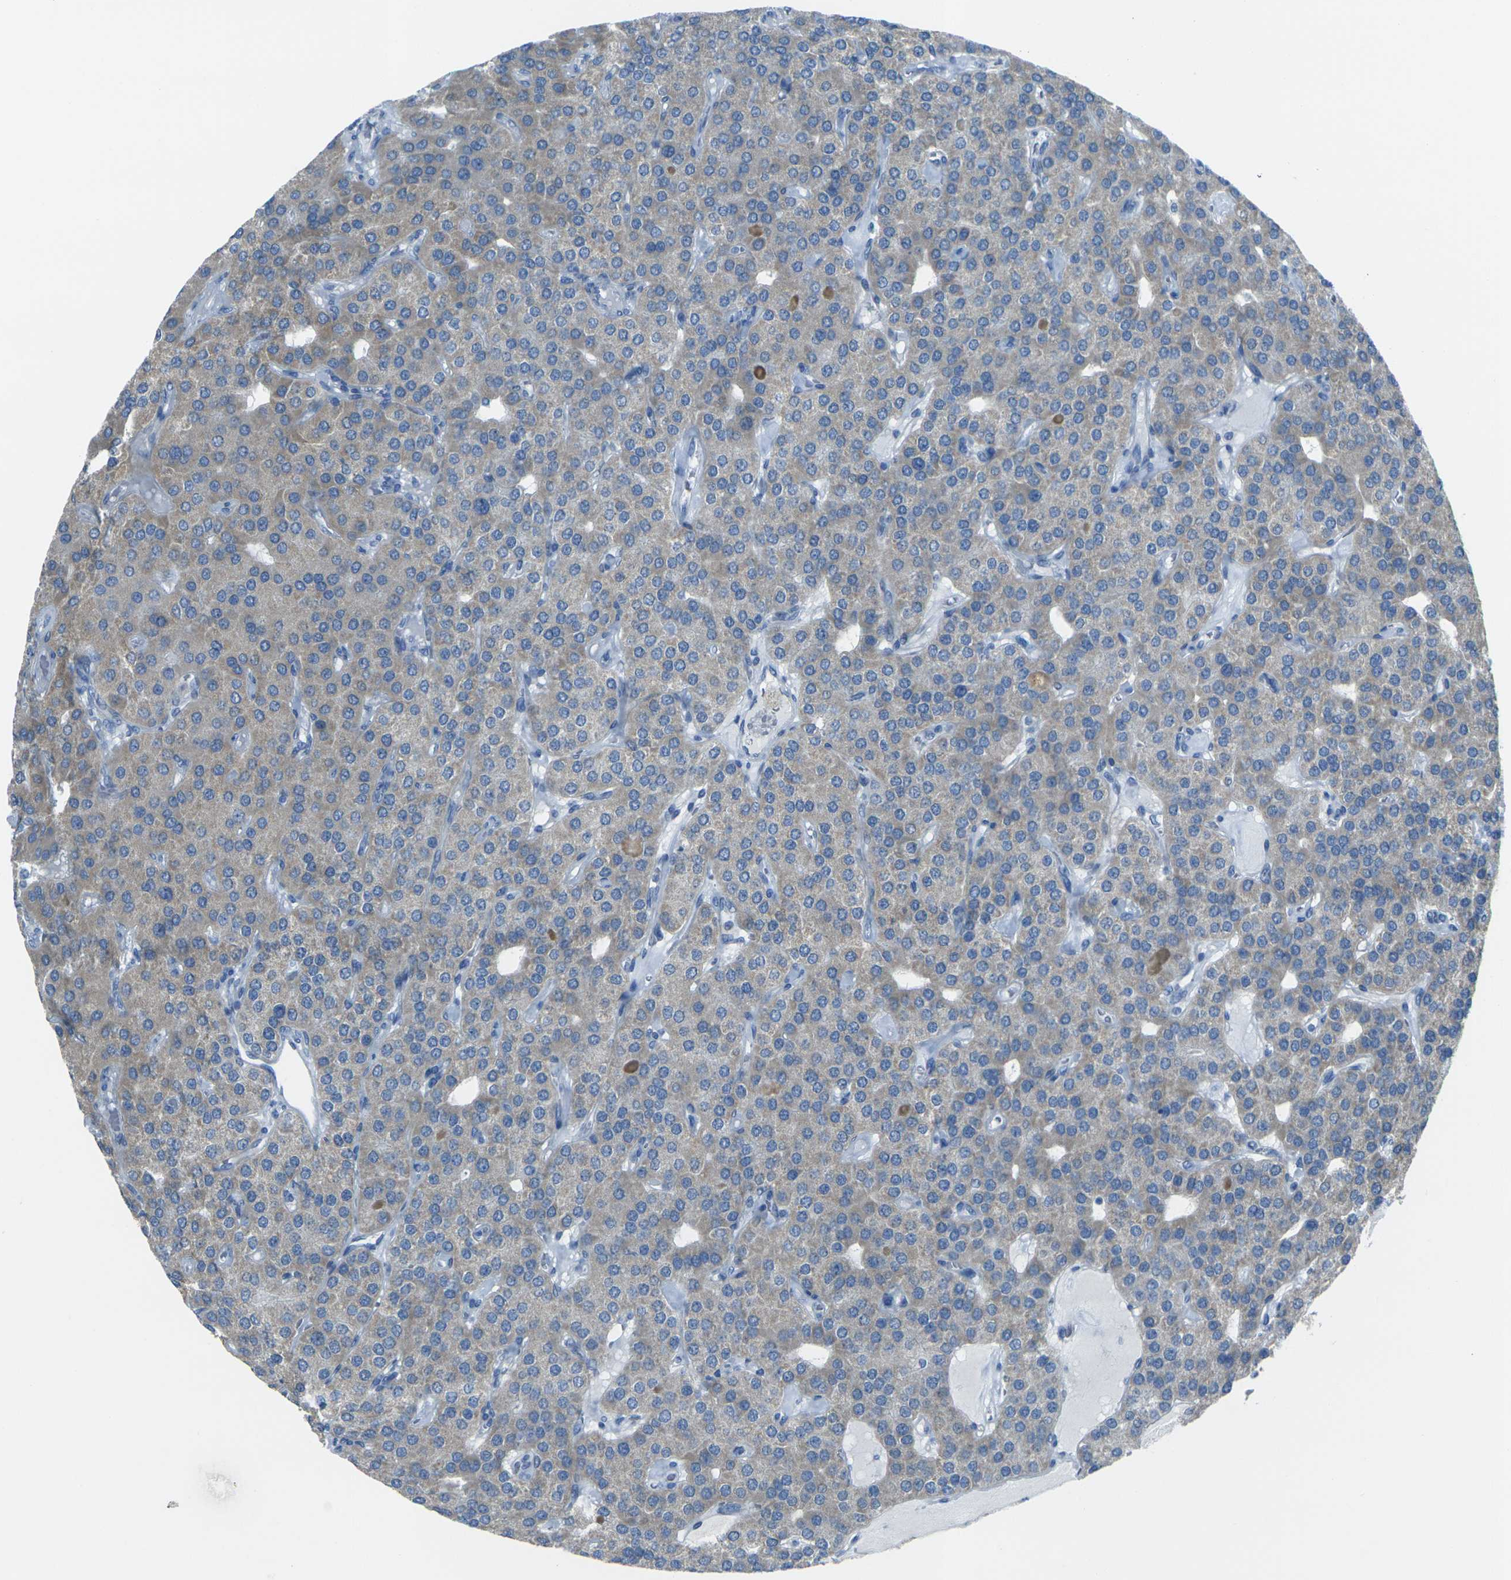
{"staining": {"intensity": "weak", "quantity": "25%-75%", "location": "cytoplasmic/membranous"}, "tissue": "parathyroid gland", "cell_type": "Glandular cells", "image_type": "normal", "snomed": [{"axis": "morphology", "description": "Normal tissue, NOS"}, {"axis": "morphology", "description": "Adenoma, NOS"}, {"axis": "topography", "description": "Parathyroid gland"}], "caption": "This micrograph exhibits IHC staining of normal parathyroid gland, with low weak cytoplasmic/membranous positivity in about 25%-75% of glandular cells.", "gene": "ANKRD46", "patient": {"sex": "female", "age": 86}}